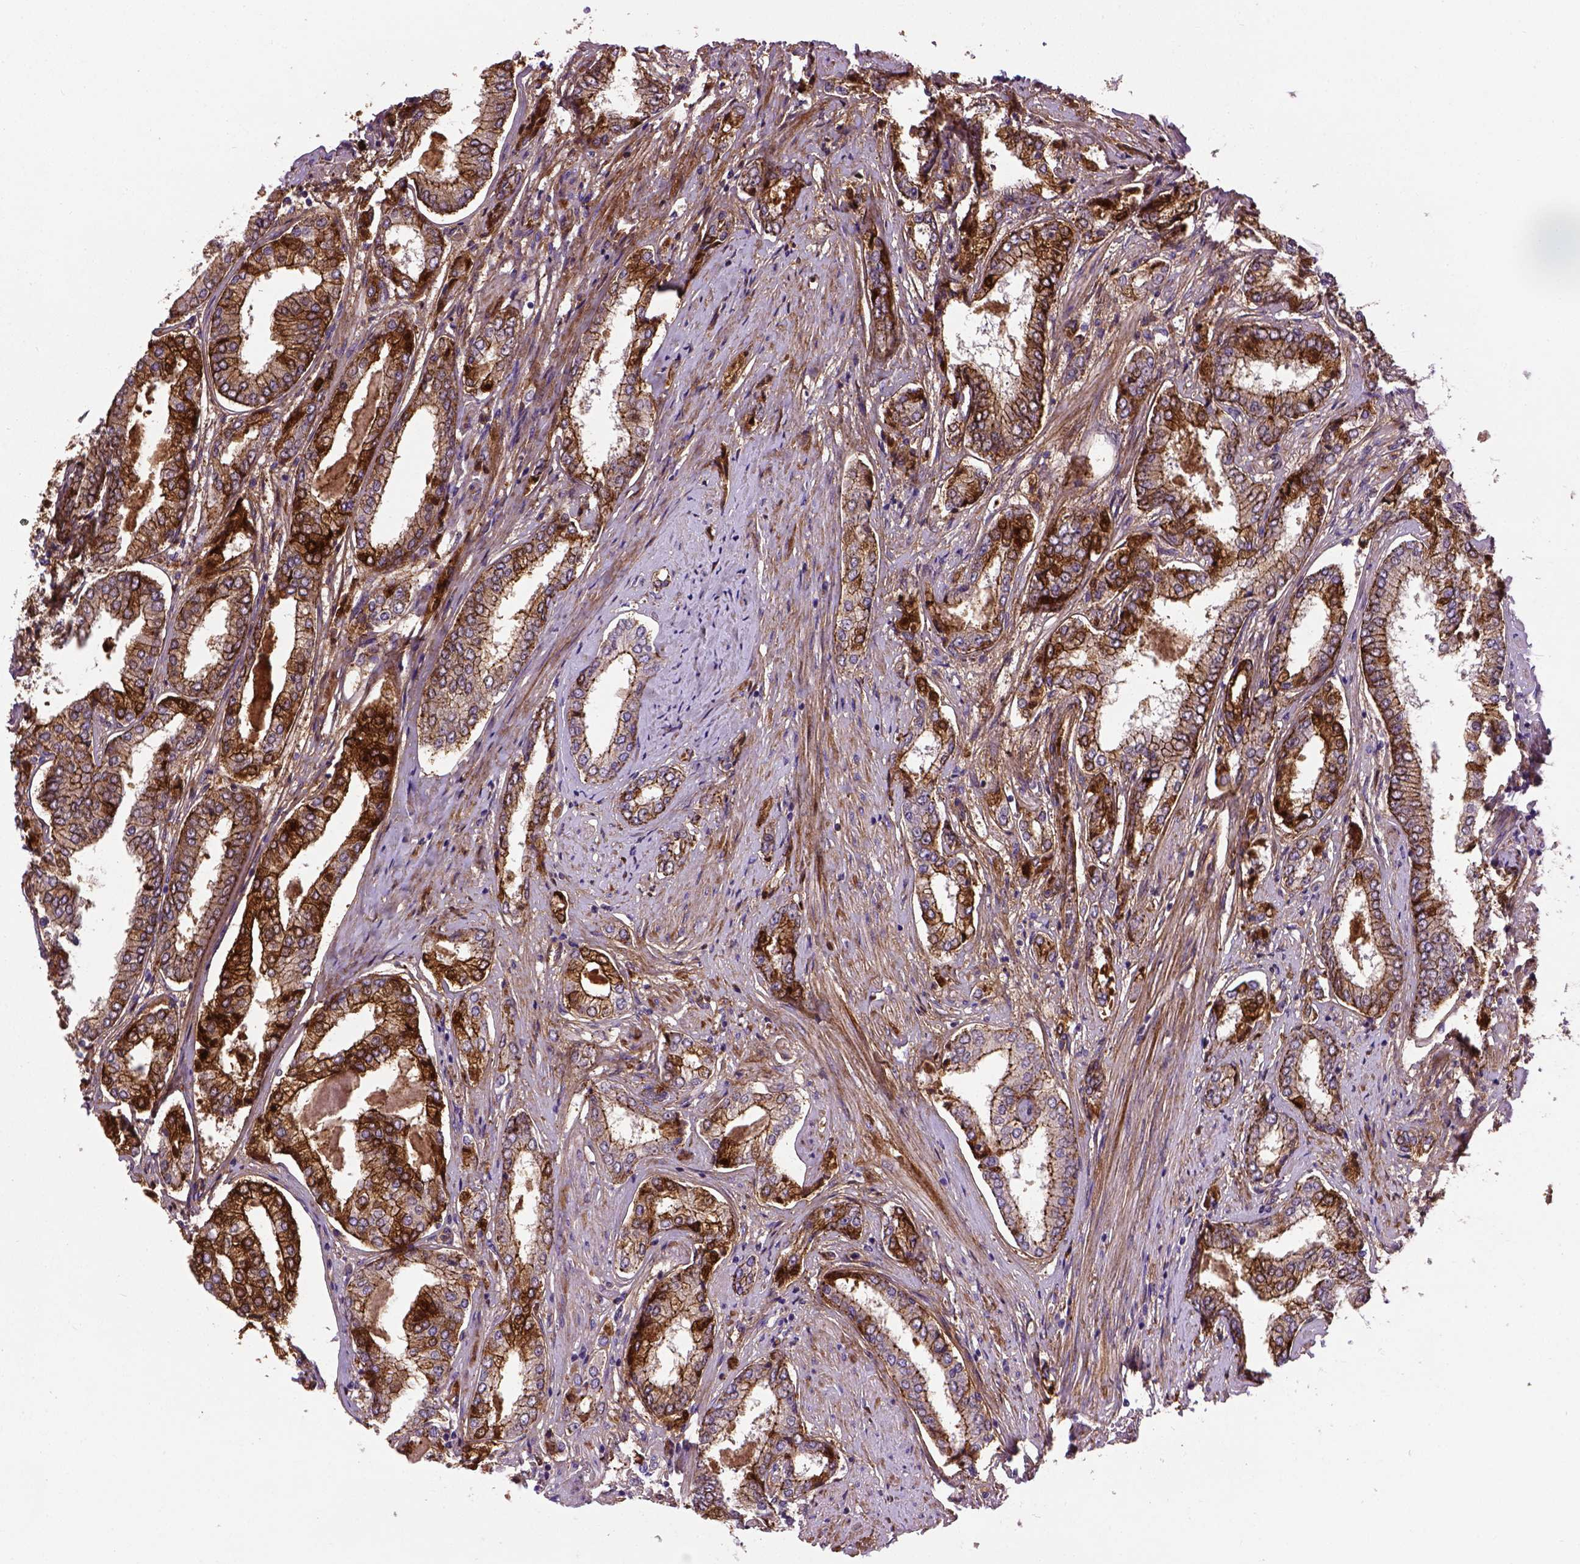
{"staining": {"intensity": "strong", "quantity": ">75%", "location": "cytoplasmic/membranous"}, "tissue": "prostate cancer", "cell_type": "Tumor cells", "image_type": "cancer", "snomed": [{"axis": "morphology", "description": "Adenocarcinoma, NOS"}, {"axis": "topography", "description": "Prostate"}], "caption": "There is high levels of strong cytoplasmic/membranous staining in tumor cells of adenocarcinoma (prostate), as demonstrated by immunohistochemical staining (brown color).", "gene": "CDH1", "patient": {"sex": "male", "age": 63}}